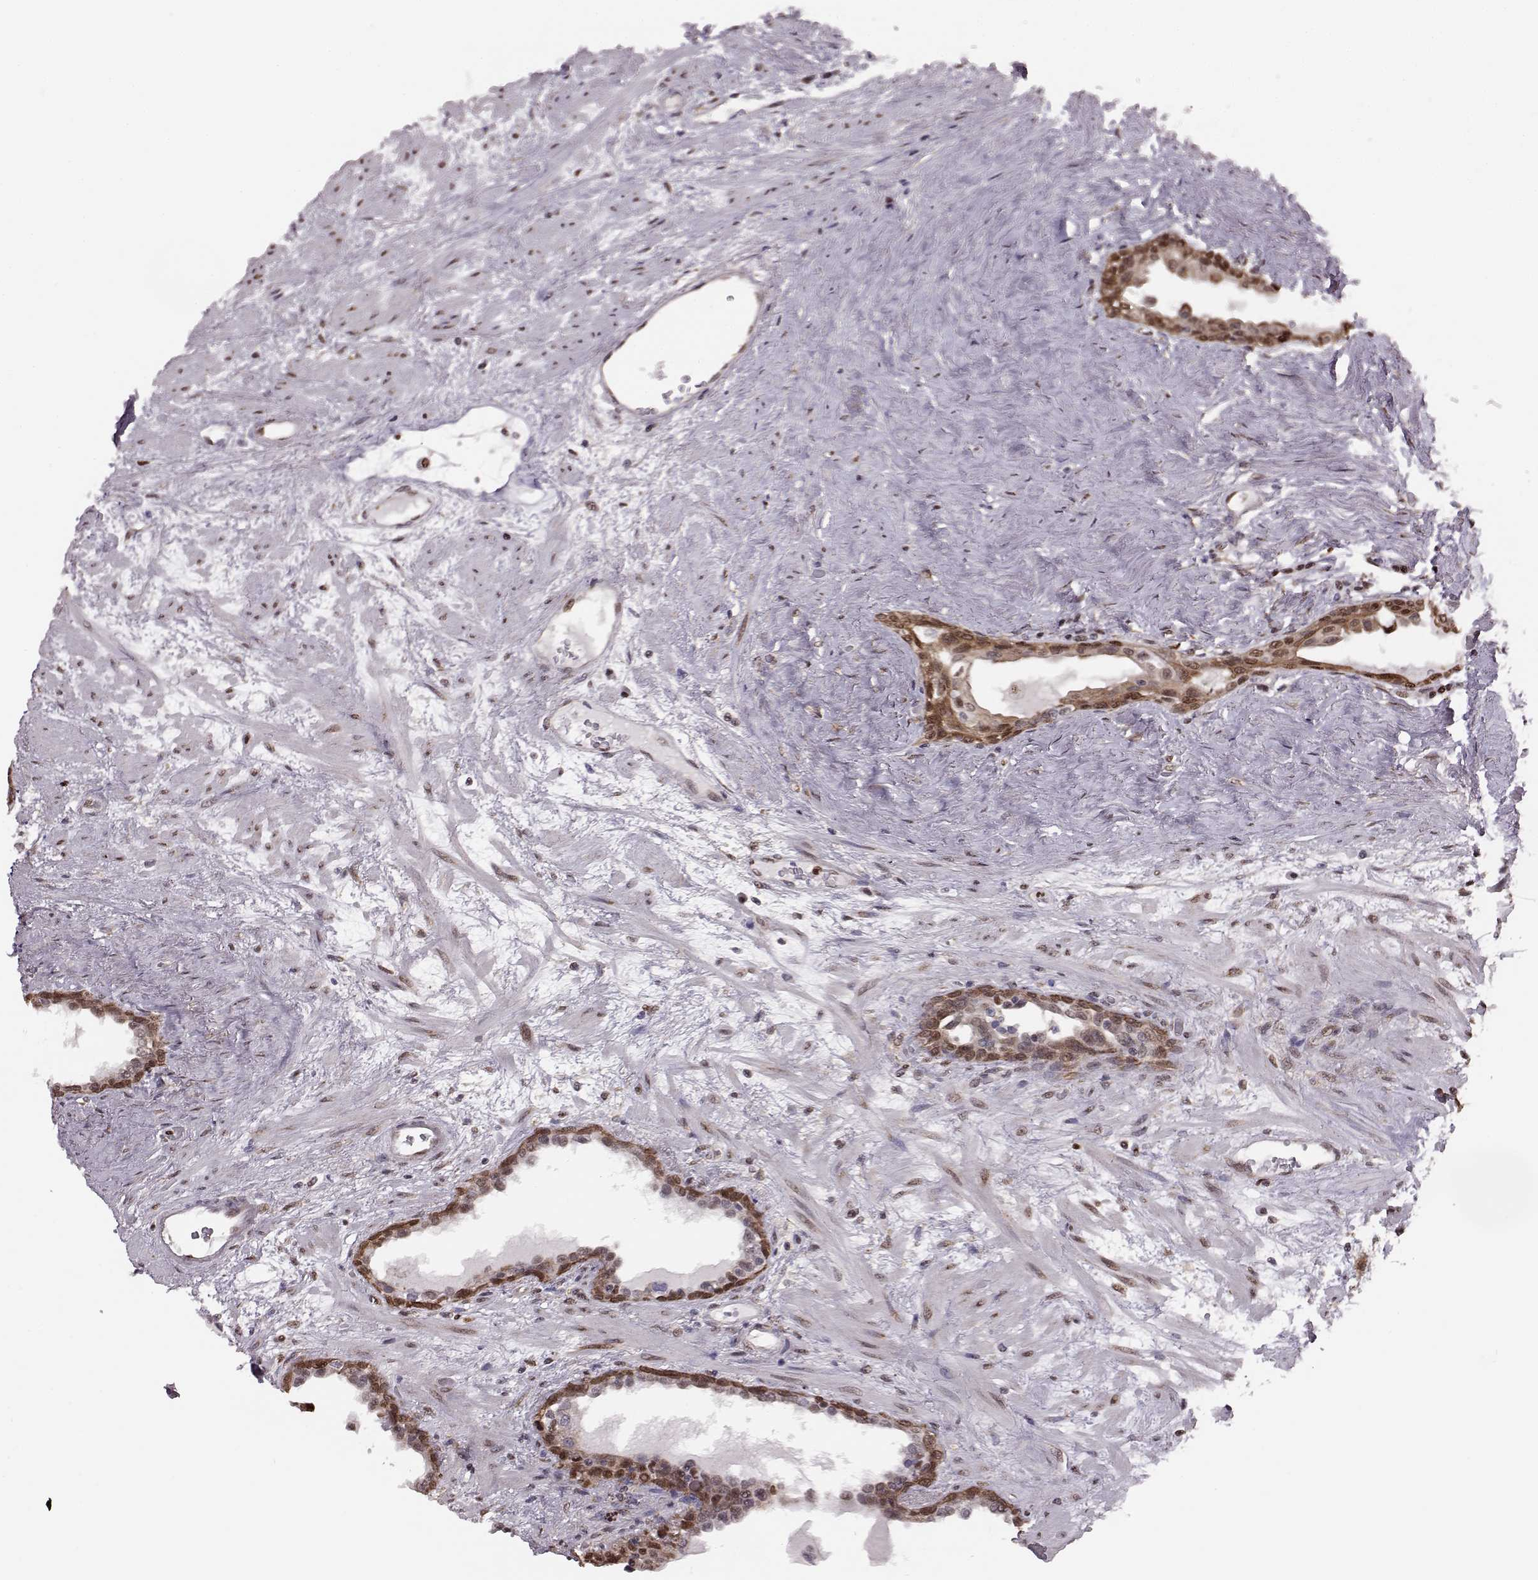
{"staining": {"intensity": "moderate", "quantity": "25%-75%", "location": "cytoplasmic/membranous,nuclear"}, "tissue": "prostate", "cell_type": "Glandular cells", "image_type": "normal", "snomed": [{"axis": "morphology", "description": "Normal tissue, NOS"}, {"axis": "topography", "description": "Prostate"}], "caption": "Immunohistochemical staining of benign prostate reveals 25%-75% levels of moderate cytoplasmic/membranous,nuclear protein expression in about 25%-75% of glandular cells. (DAB (3,3'-diaminobenzidine) IHC, brown staining for protein, blue staining for nuclei).", "gene": "KLF6", "patient": {"sex": "male", "age": 63}}